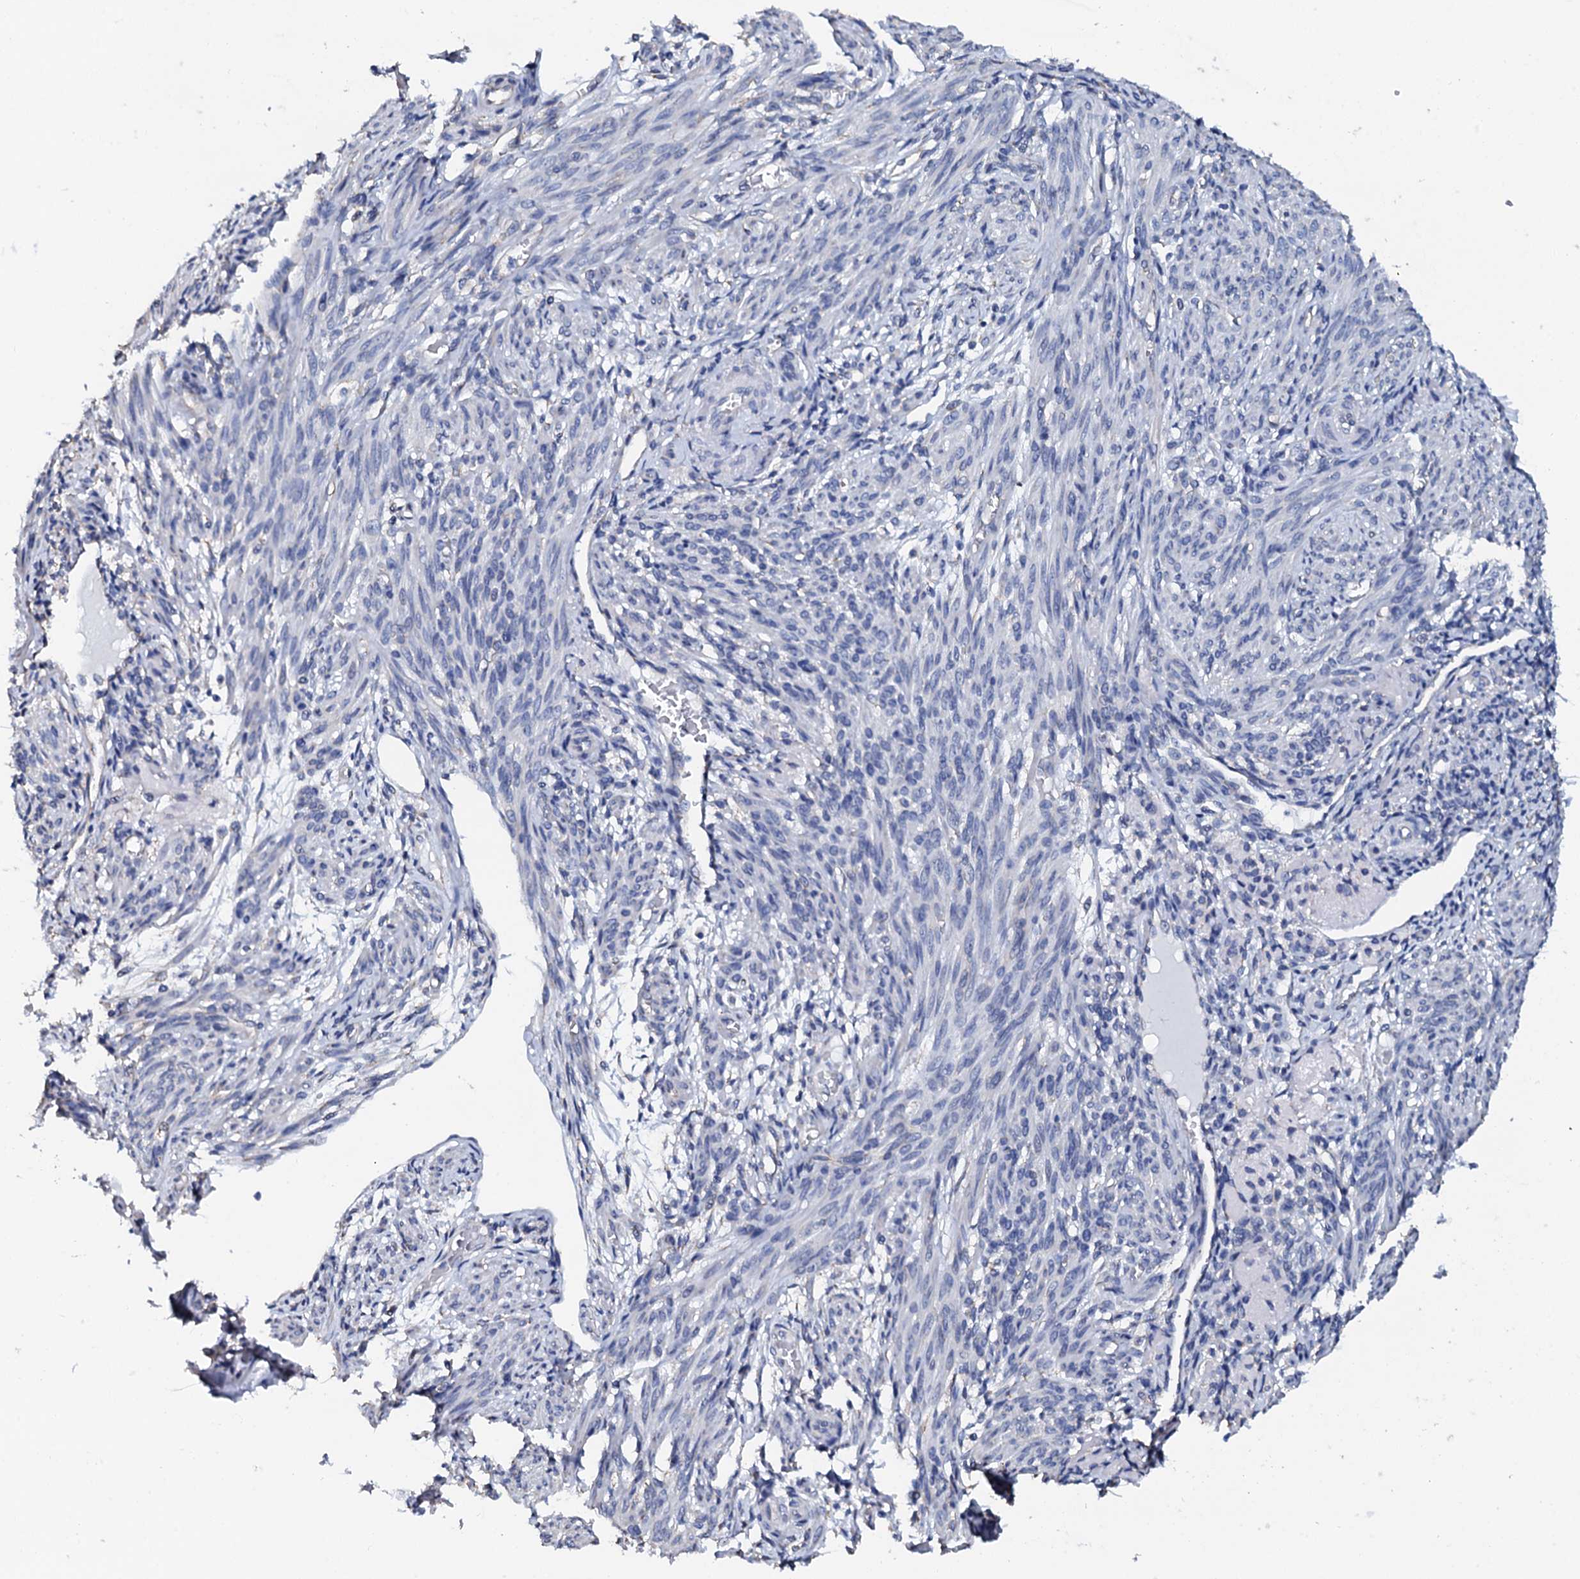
{"staining": {"intensity": "negative", "quantity": "none", "location": "none"}, "tissue": "smooth muscle", "cell_type": "Smooth muscle cells", "image_type": "normal", "snomed": [{"axis": "morphology", "description": "Normal tissue, NOS"}, {"axis": "topography", "description": "Smooth muscle"}], "caption": "This histopathology image is of unremarkable smooth muscle stained with IHC to label a protein in brown with the nuclei are counter-stained blue. There is no expression in smooth muscle cells.", "gene": "AKAP3", "patient": {"sex": "female", "age": 39}}